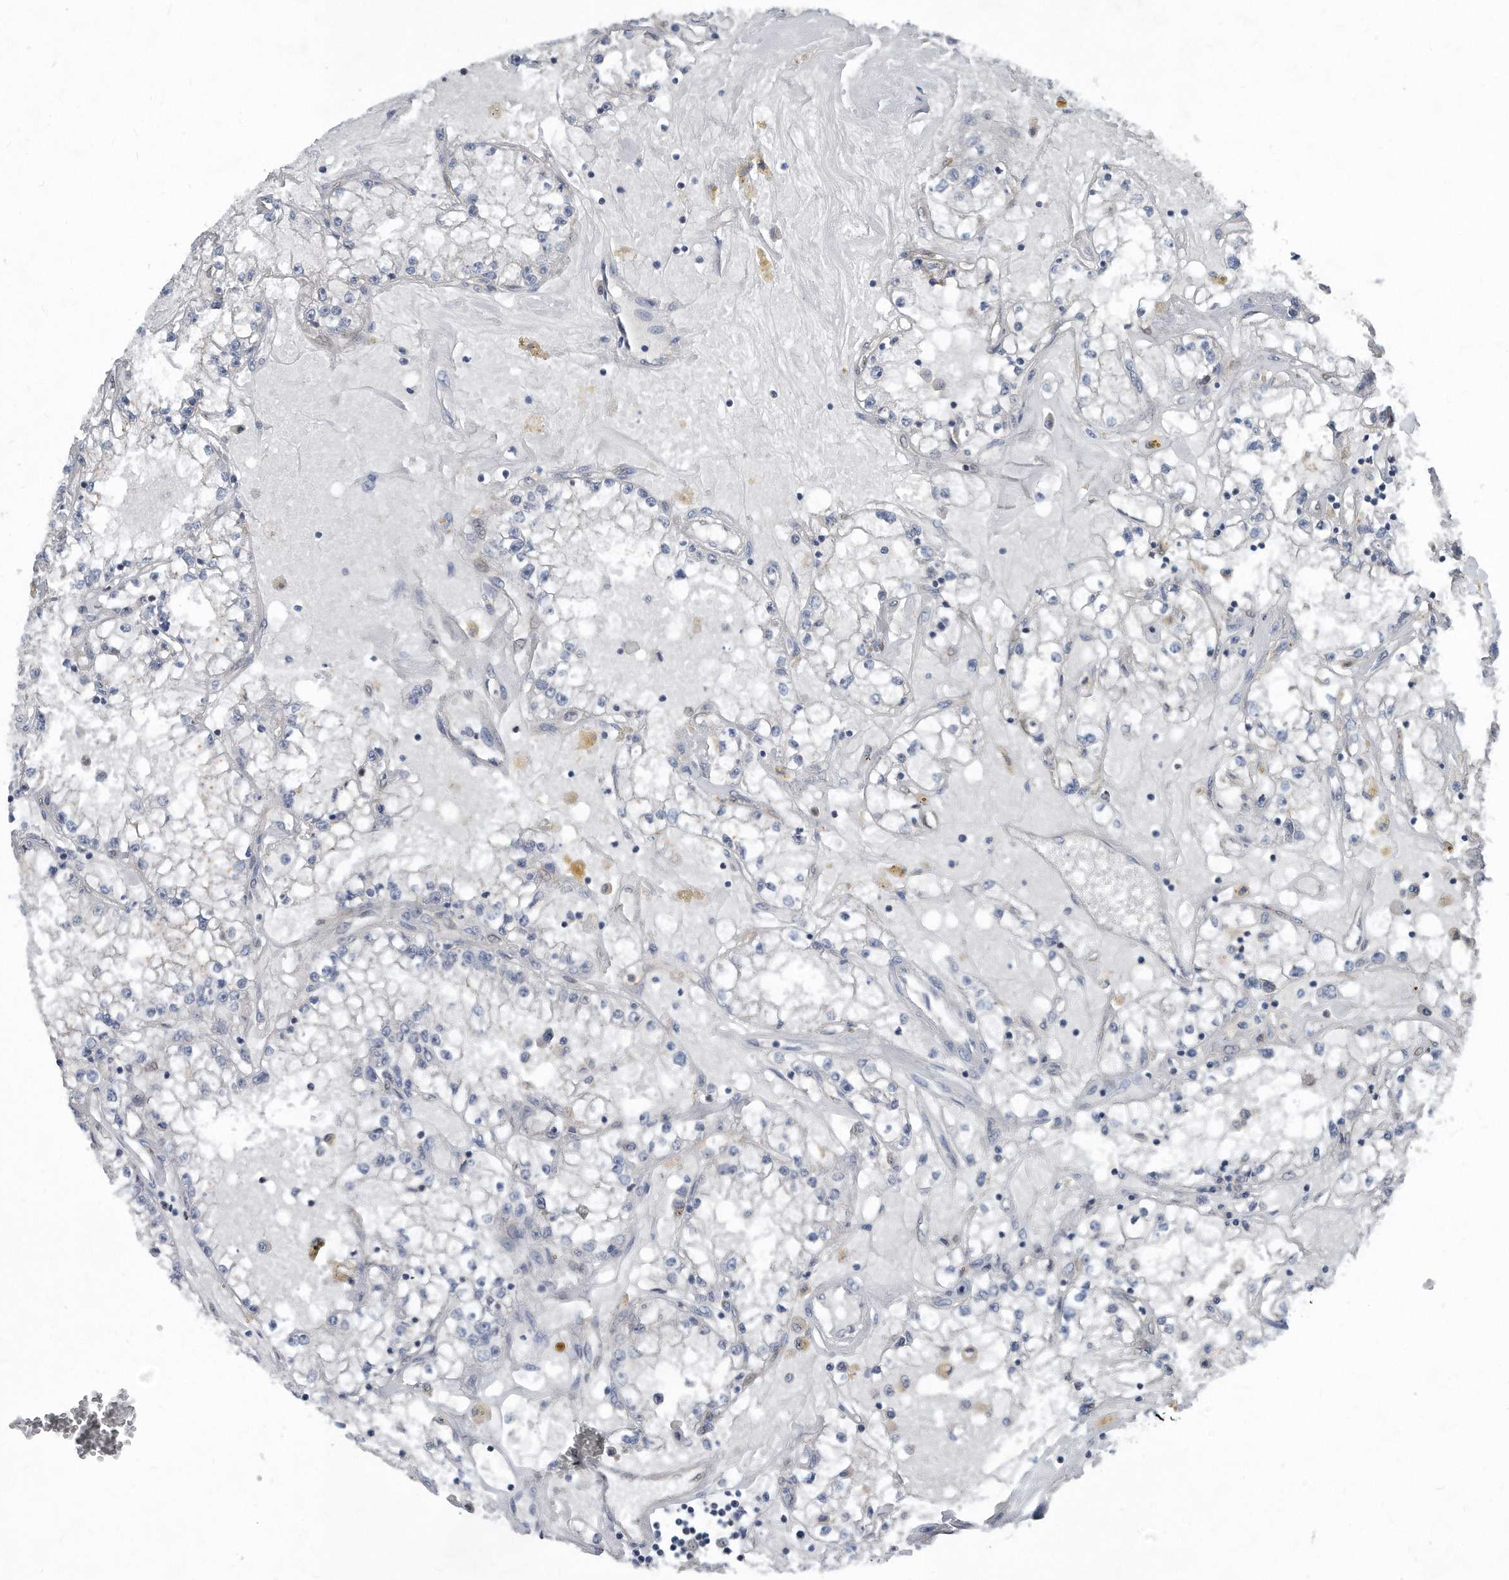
{"staining": {"intensity": "negative", "quantity": "none", "location": "none"}, "tissue": "renal cancer", "cell_type": "Tumor cells", "image_type": "cancer", "snomed": [{"axis": "morphology", "description": "Adenocarcinoma, NOS"}, {"axis": "topography", "description": "Kidney"}], "caption": "Renal cancer was stained to show a protein in brown. There is no significant positivity in tumor cells. The staining is performed using DAB (3,3'-diaminobenzidine) brown chromogen with nuclei counter-stained in using hematoxylin.", "gene": "MAP2K6", "patient": {"sex": "male", "age": 56}}